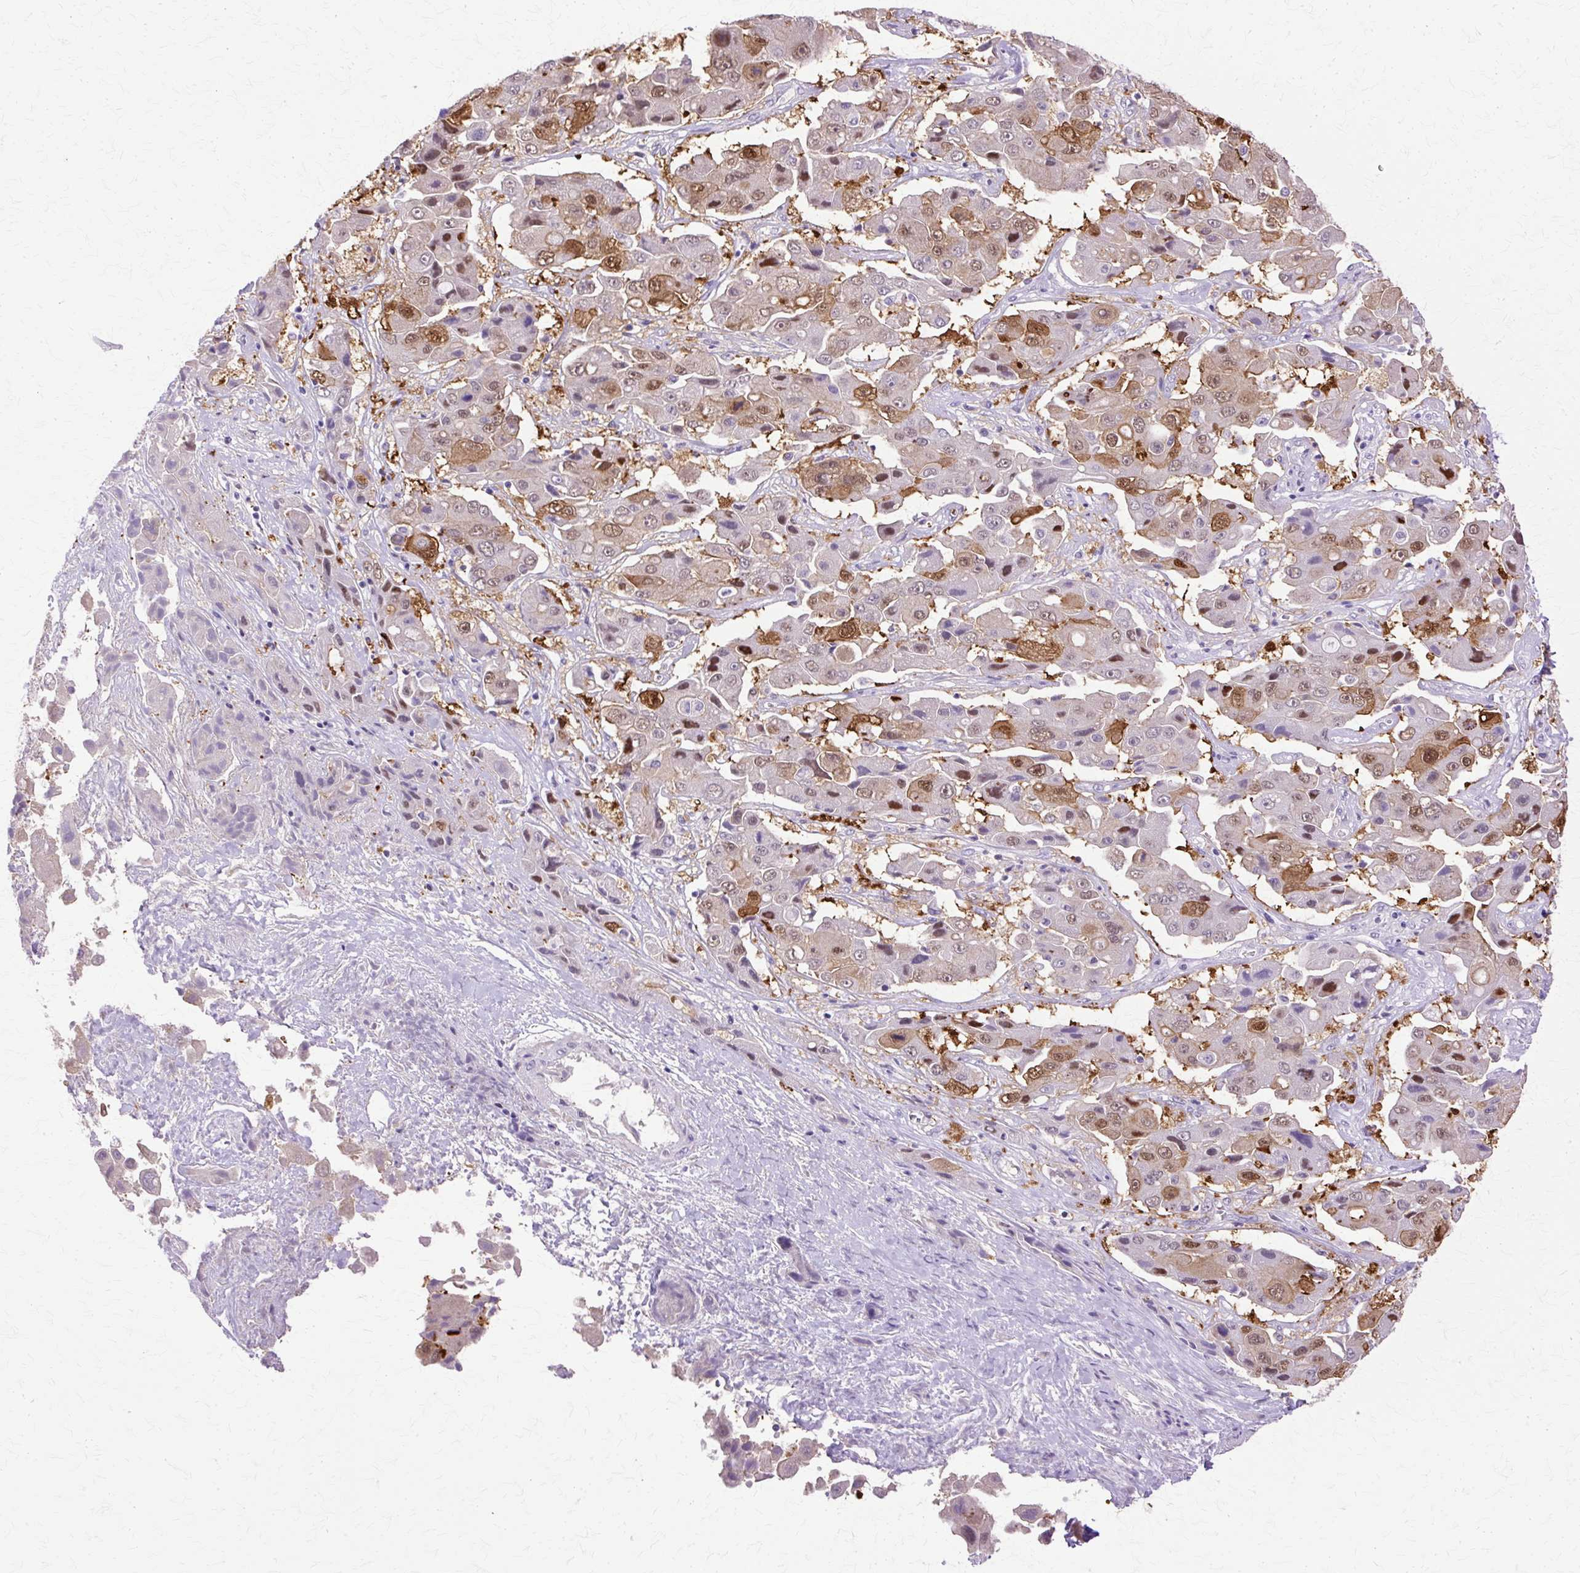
{"staining": {"intensity": "moderate", "quantity": "25%-75%", "location": "cytoplasmic/membranous,nuclear"}, "tissue": "liver cancer", "cell_type": "Tumor cells", "image_type": "cancer", "snomed": [{"axis": "morphology", "description": "Cholangiocarcinoma"}, {"axis": "topography", "description": "Liver"}], "caption": "Approximately 25%-75% of tumor cells in human liver cholangiocarcinoma exhibit moderate cytoplasmic/membranous and nuclear protein positivity as visualized by brown immunohistochemical staining.", "gene": "HSPA8", "patient": {"sex": "male", "age": 67}}